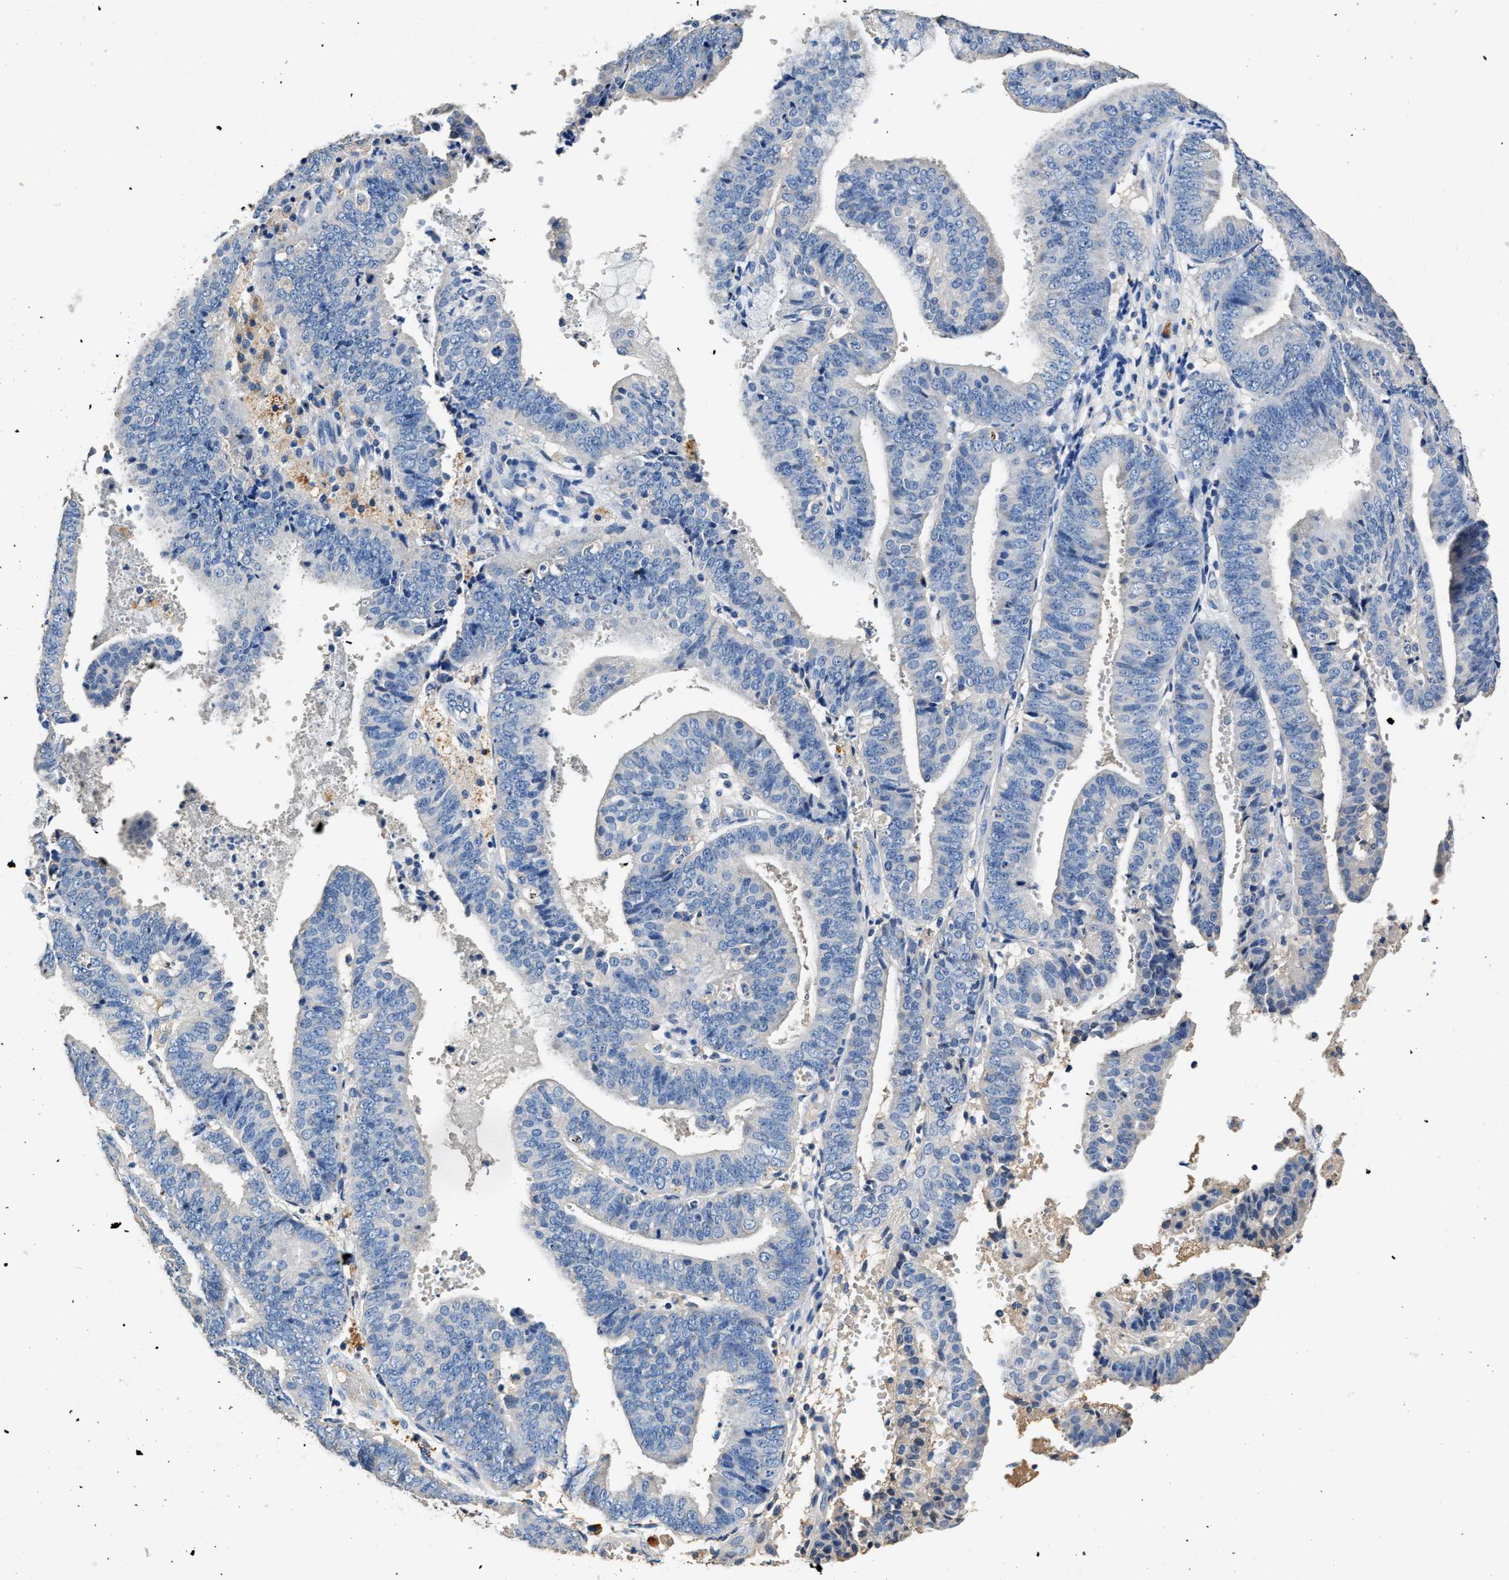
{"staining": {"intensity": "negative", "quantity": "none", "location": "none"}, "tissue": "endometrial cancer", "cell_type": "Tumor cells", "image_type": "cancer", "snomed": [{"axis": "morphology", "description": "Adenocarcinoma, NOS"}, {"axis": "topography", "description": "Endometrium"}], "caption": "Micrograph shows no protein staining in tumor cells of endometrial cancer (adenocarcinoma) tissue.", "gene": "SLCO2B1", "patient": {"sex": "female", "age": 63}}